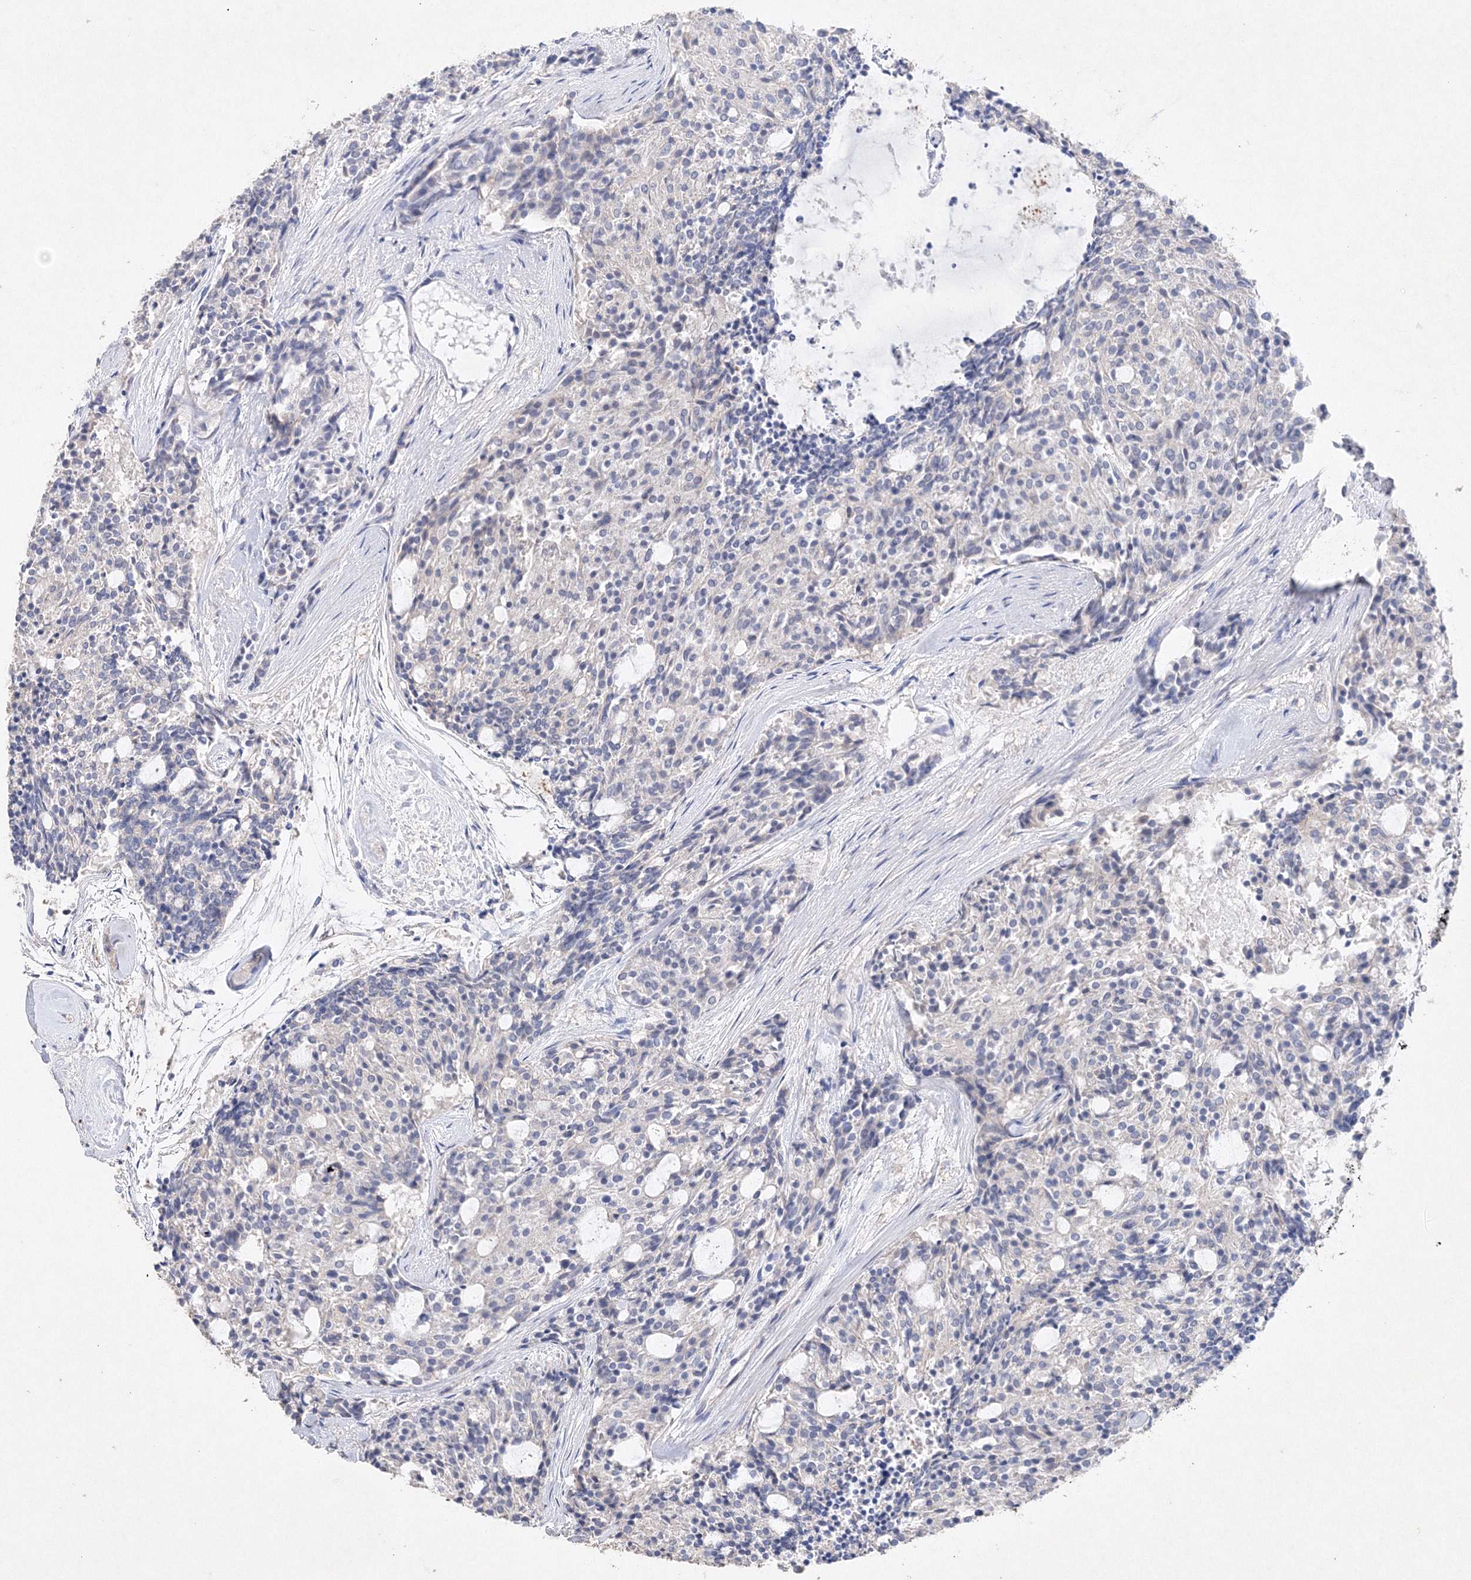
{"staining": {"intensity": "negative", "quantity": "none", "location": "none"}, "tissue": "carcinoid", "cell_type": "Tumor cells", "image_type": "cancer", "snomed": [{"axis": "morphology", "description": "Carcinoid, malignant, NOS"}, {"axis": "topography", "description": "Pancreas"}], "caption": "Immunohistochemical staining of malignant carcinoid displays no significant staining in tumor cells.", "gene": "GLS", "patient": {"sex": "female", "age": 54}}